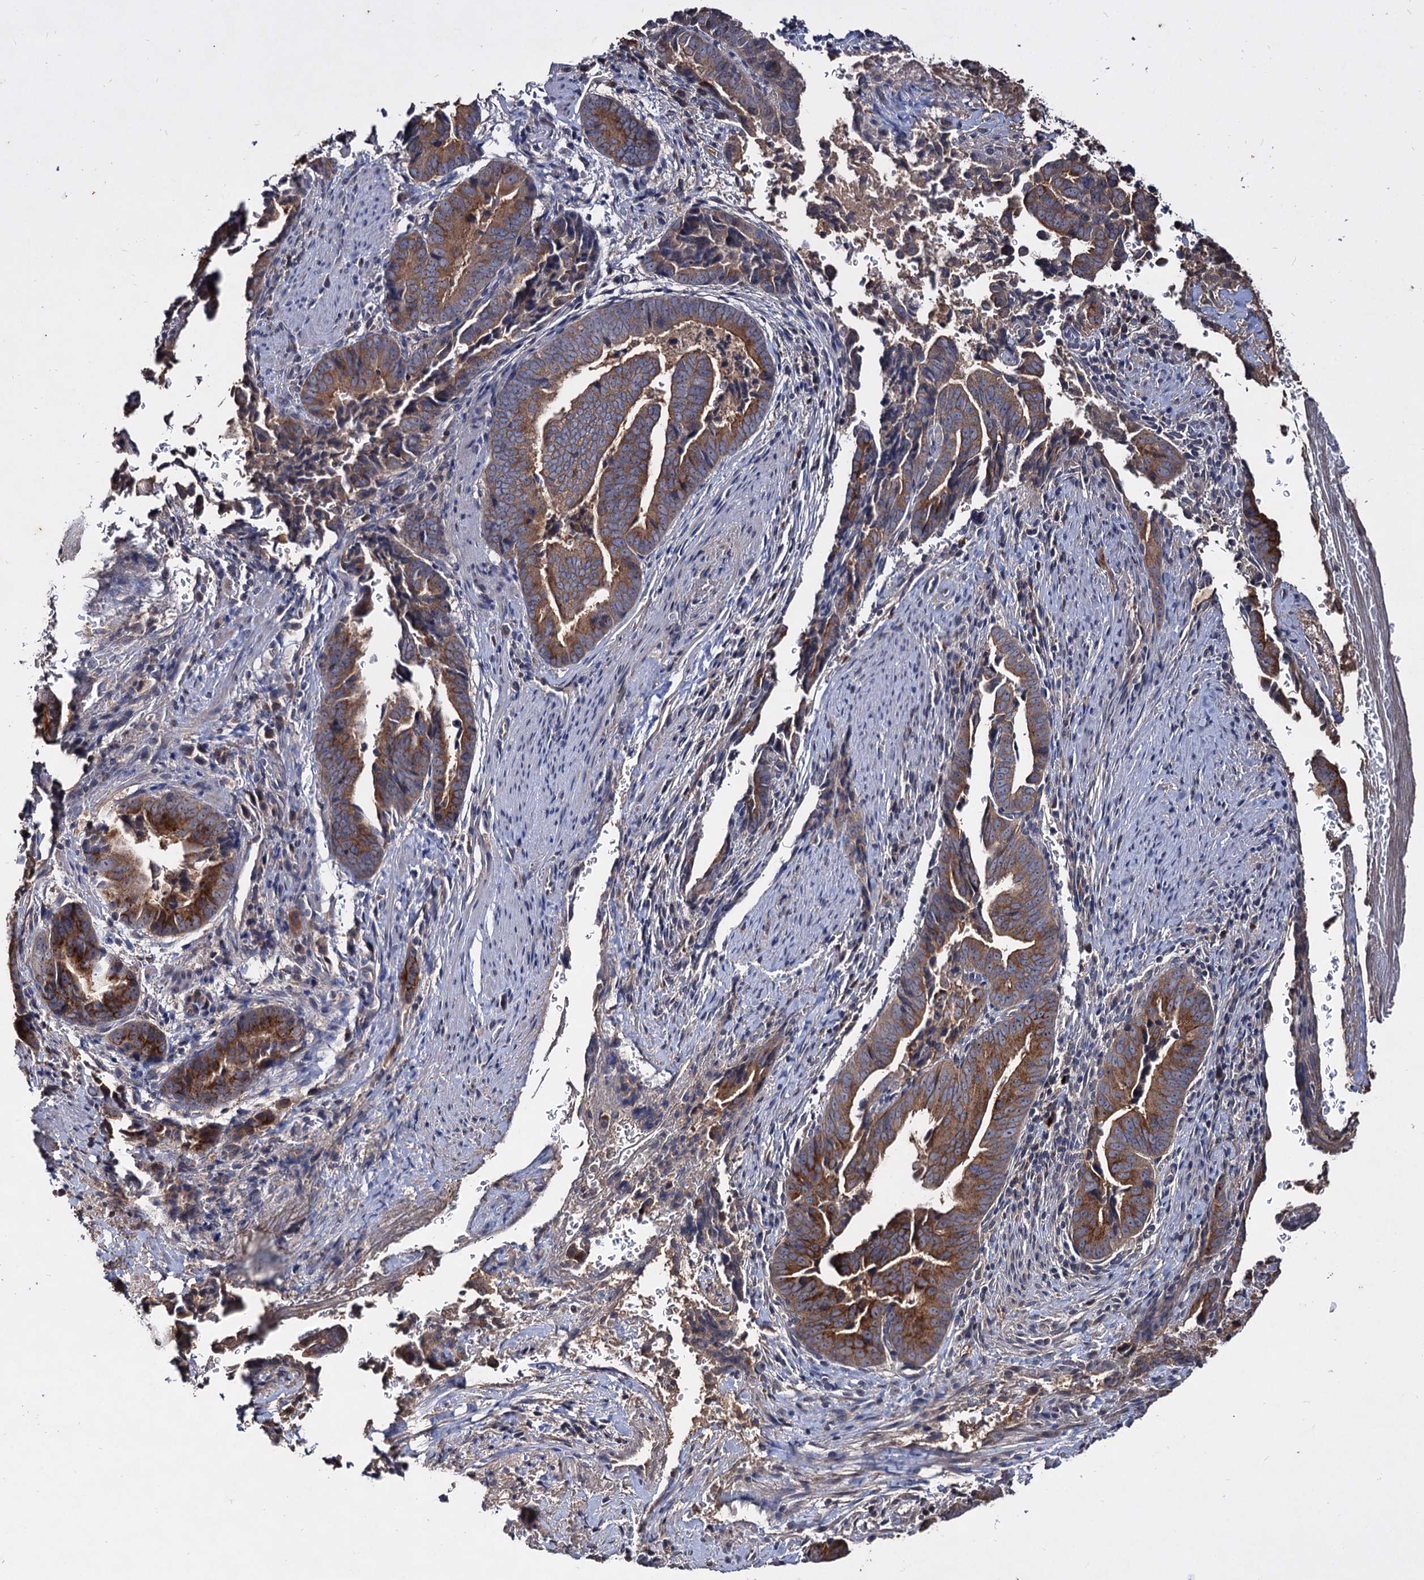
{"staining": {"intensity": "moderate", "quantity": ">75%", "location": "cytoplasmic/membranous"}, "tissue": "pancreatic cancer", "cell_type": "Tumor cells", "image_type": "cancer", "snomed": [{"axis": "morphology", "description": "Adenocarcinoma, NOS"}, {"axis": "topography", "description": "Pancreas"}], "caption": "The micrograph shows immunohistochemical staining of pancreatic cancer. There is moderate cytoplasmic/membranous staining is identified in approximately >75% of tumor cells. The protein of interest is shown in brown color, while the nuclei are stained blue.", "gene": "ARFIP2", "patient": {"sex": "female", "age": 63}}